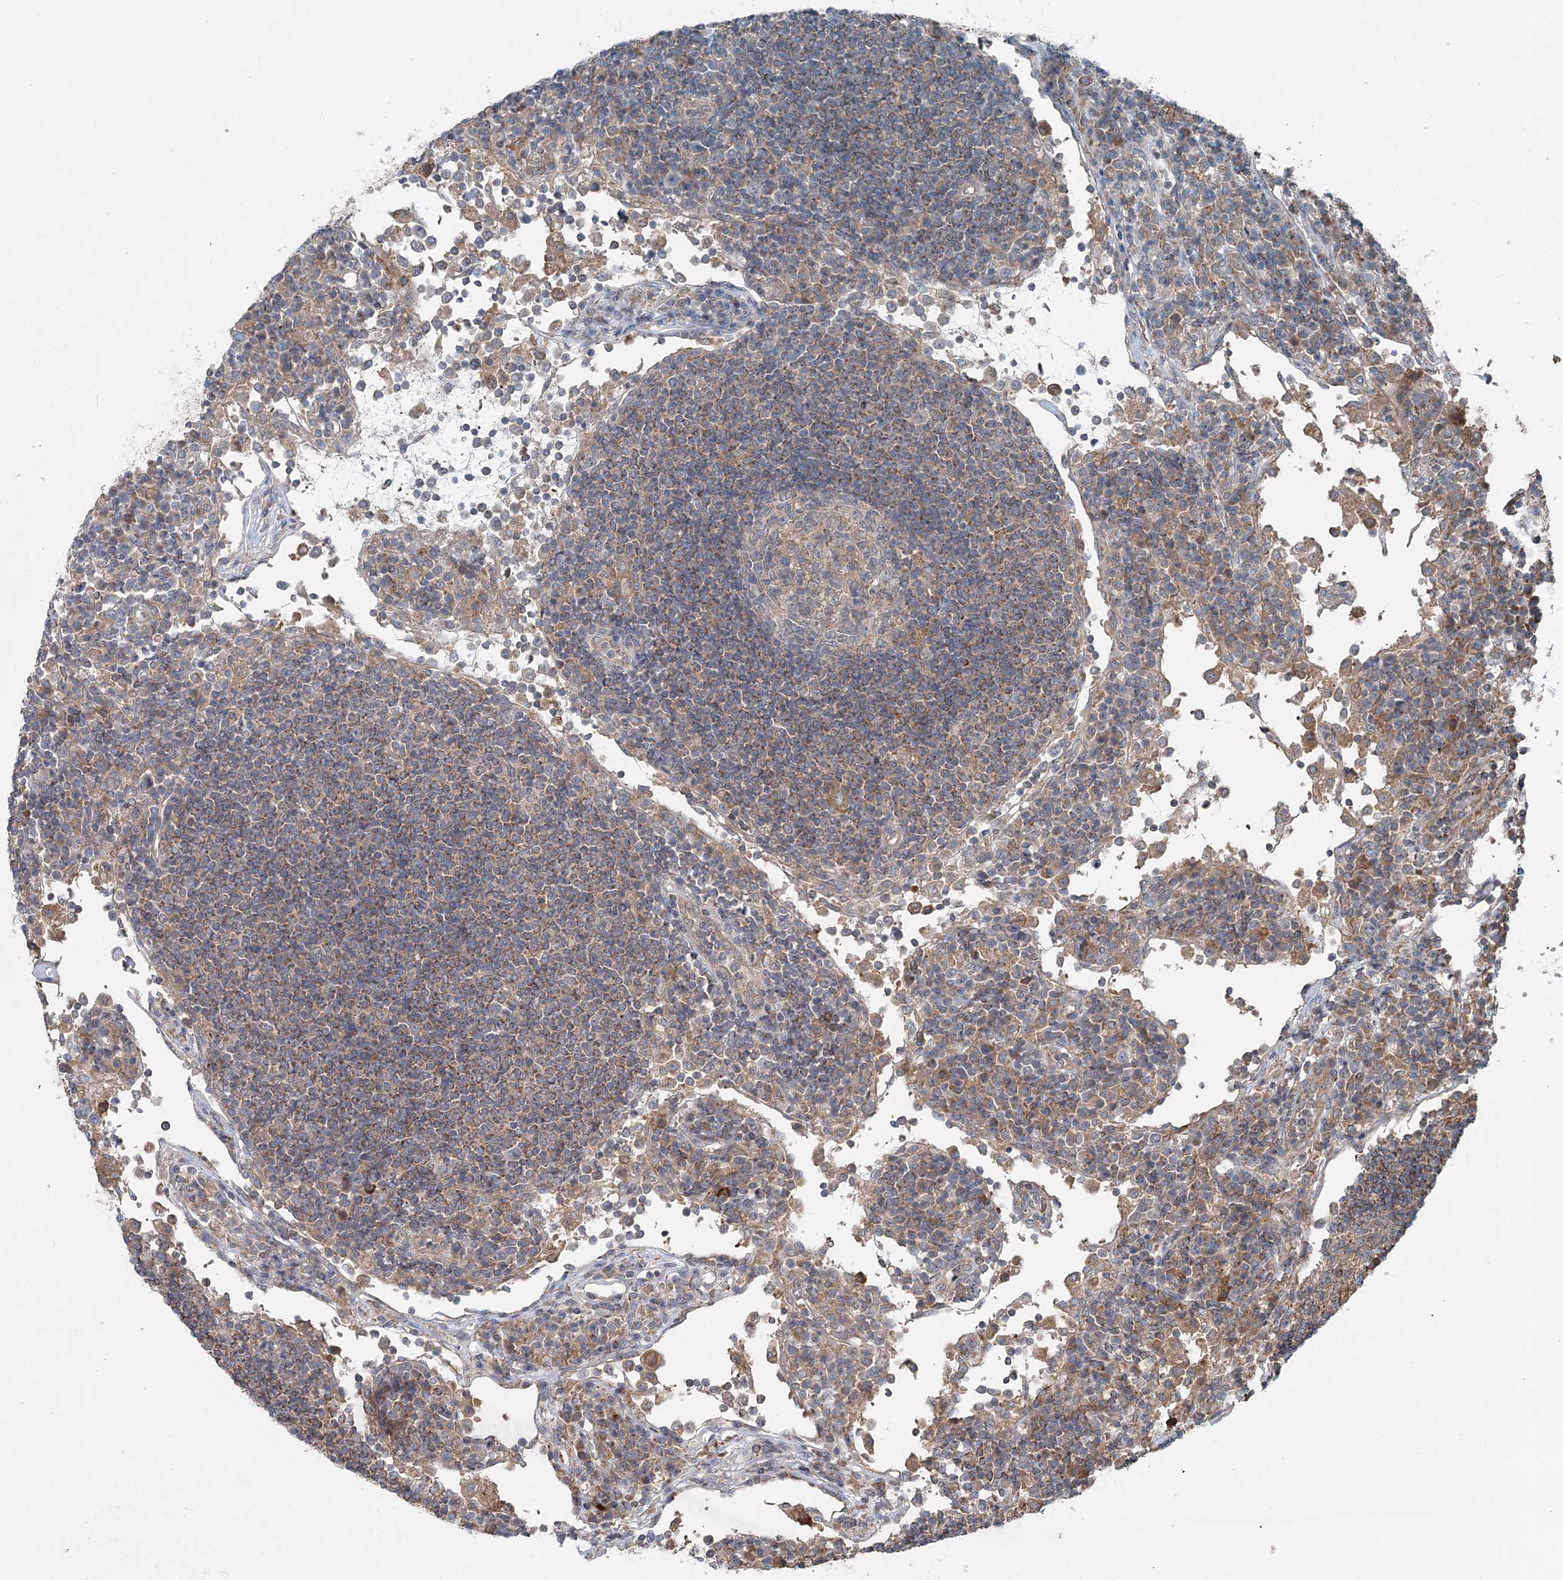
{"staining": {"intensity": "negative", "quantity": "none", "location": "none"}, "tissue": "lymph node", "cell_type": "Germinal center cells", "image_type": "normal", "snomed": [{"axis": "morphology", "description": "Normal tissue, NOS"}, {"axis": "topography", "description": "Lymph node"}], "caption": "High power microscopy histopathology image of an immunohistochemistry (IHC) photomicrograph of unremarkable lymph node, revealing no significant expression in germinal center cells. Brightfield microscopy of IHC stained with DAB (brown) and hematoxylin (blue), captured at high magnification.", "gene": "SKIC3", "patient": {"sex": "female", "age": 53}}